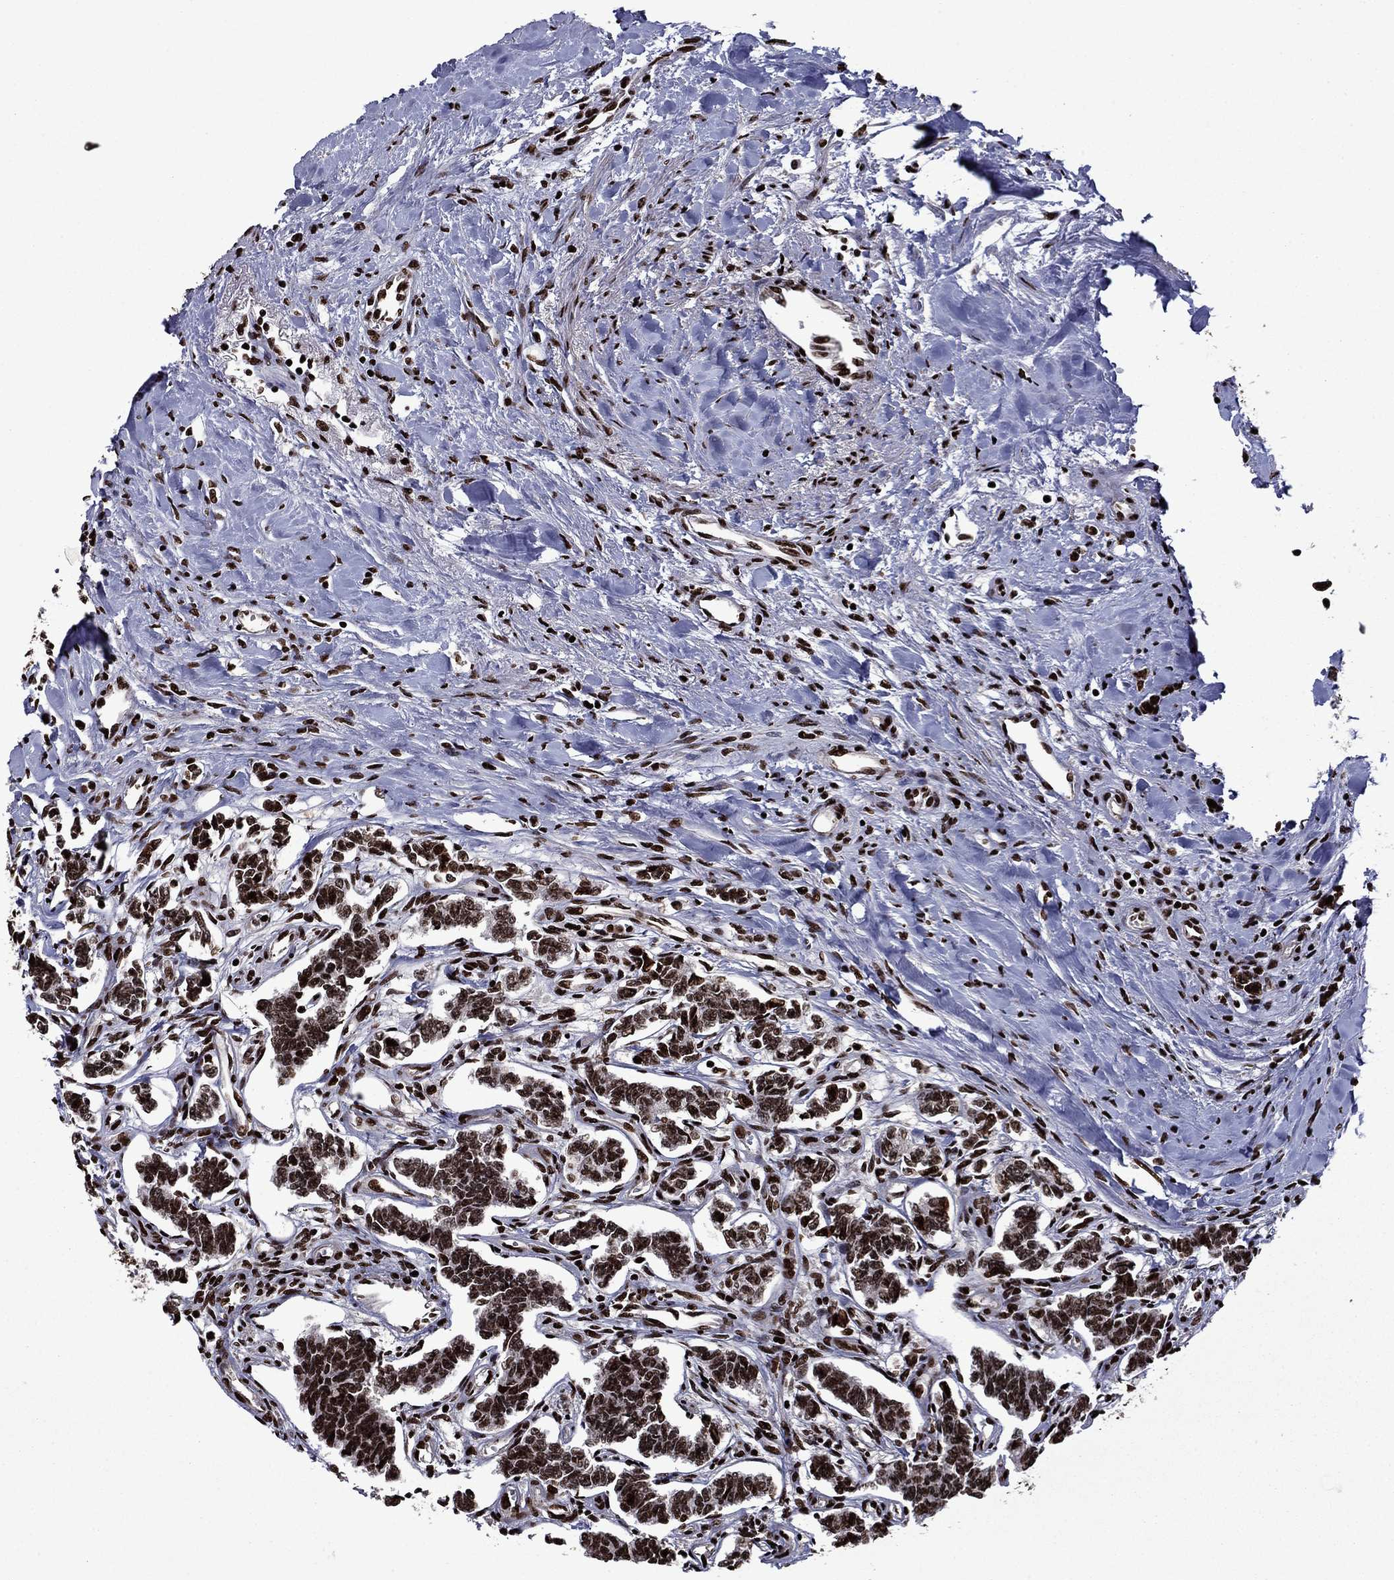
{"staining": {"intensity": "strong", "quantity": ">75%", "location": "nuclear"}, "tissue": "carcinoid", "cell_type": "Tumor cells", "image_type": "cancer", "snomed": [{"axis": "morphology", "description": "Carcinoid, malignant, NOS"}, {"axis": "topography", "description": "Kidney"}], "caption": "DAB (3,3'-diaminobenzidine) immunohistochemical staining of carcinoid displays strong nuclear protein expression in about >75% of tumor cells.", "gene": "LIMK1", "patient": {"sex": "female", "age": 41}}